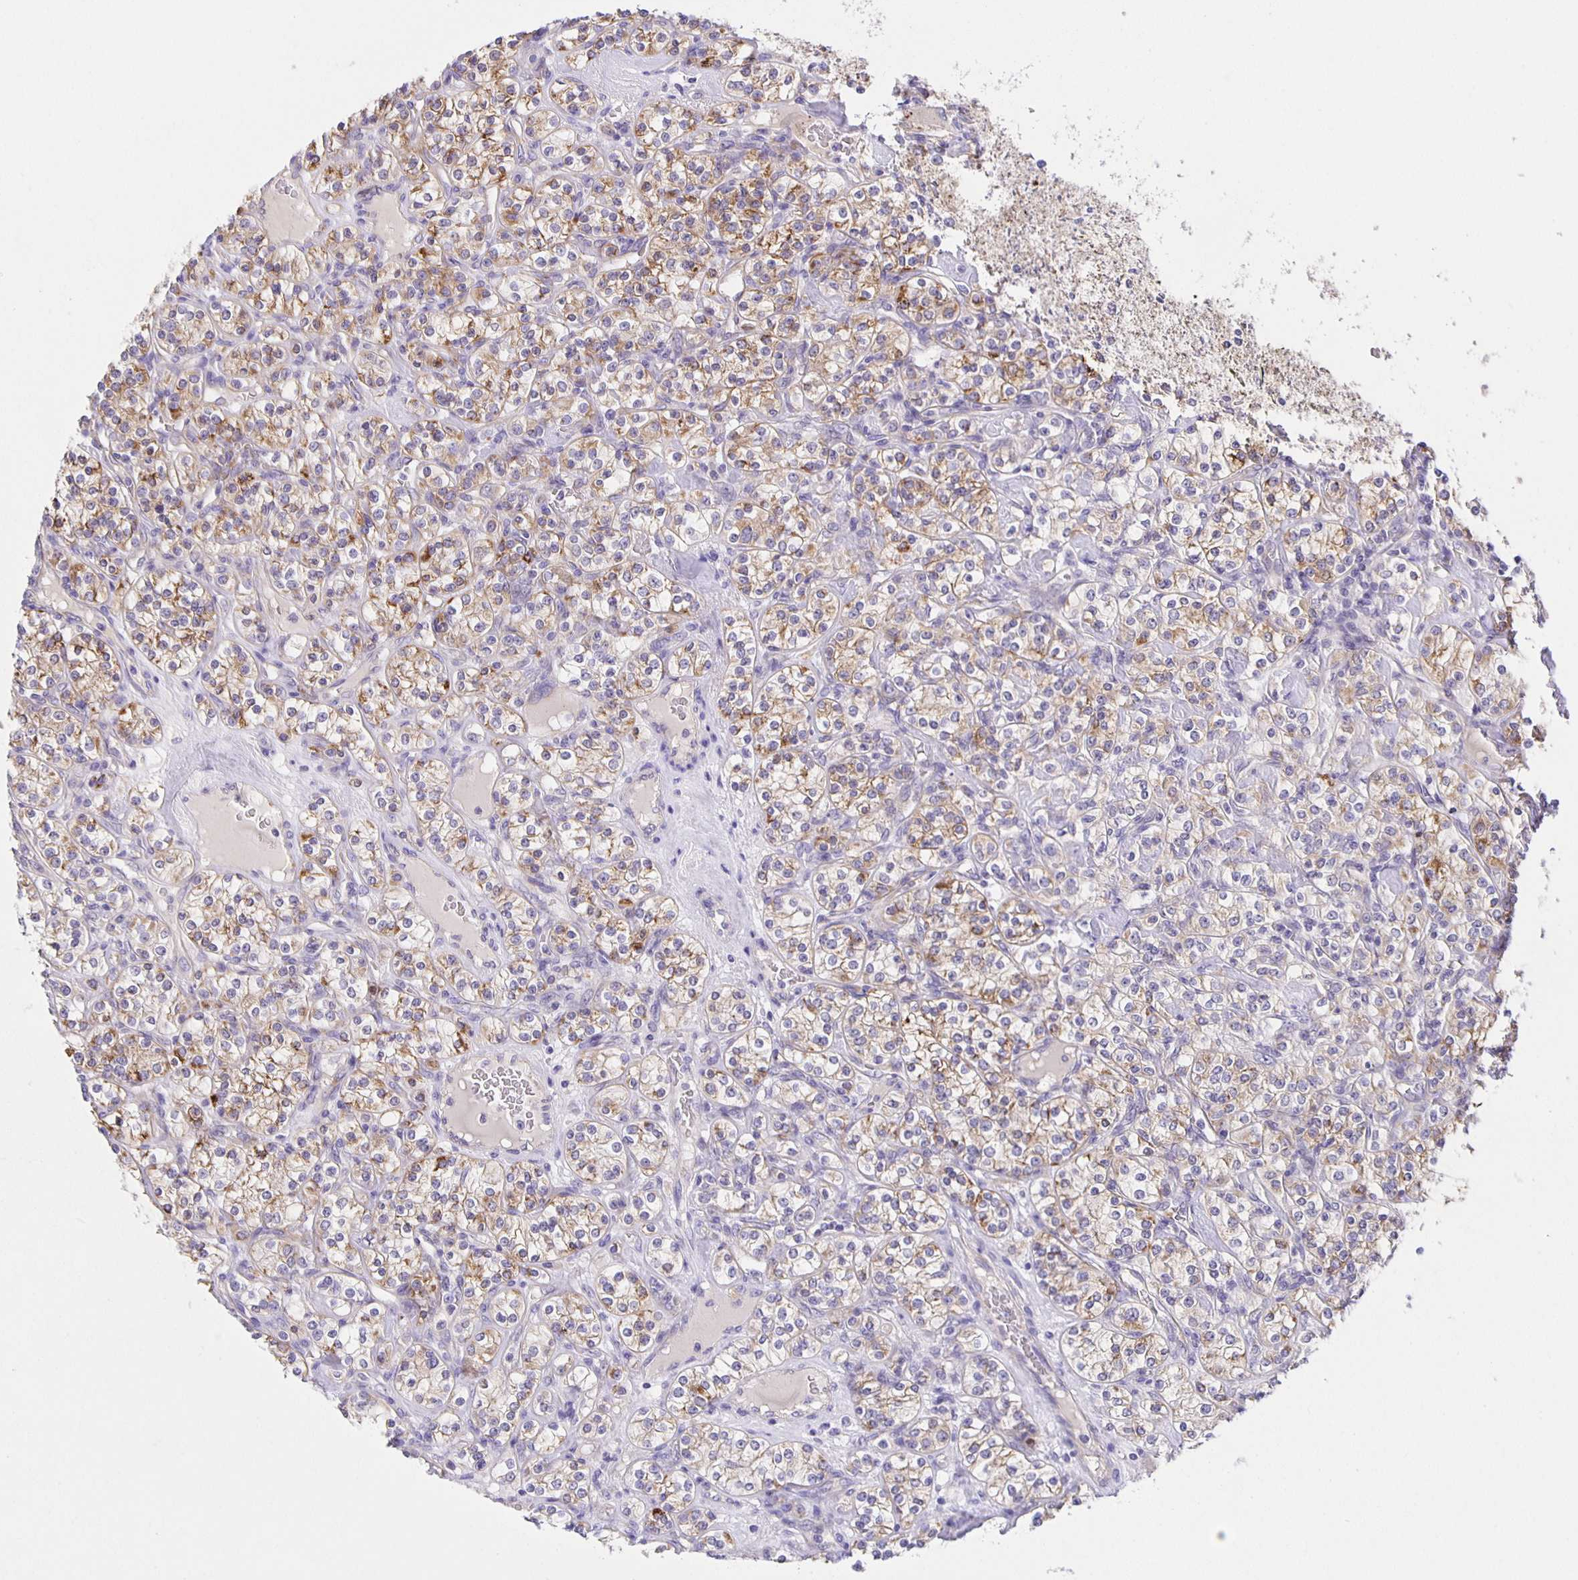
{"staining": {"intensity": "moderate", "quantity": "25%-75%", "location": "cytoplasmic/membranous"}, "tissue": "renal cancer", "cell_type": "Tumor cells", "image_type": "cancer", "snomed": [{"axis": "morphology", "description": "Adenocarcinoma, NOS"}, {"axis": "topography", "description": "Kidney"}], "caption": "Adenocarcinoma (renal) stained for a protein (brown) demonstrates moderate cytoplasmic/membranous positive expression in about 25%-75% of tumor cells.", "gene": "JMJD4", "patient": {"sex": "male", "age": 77}}